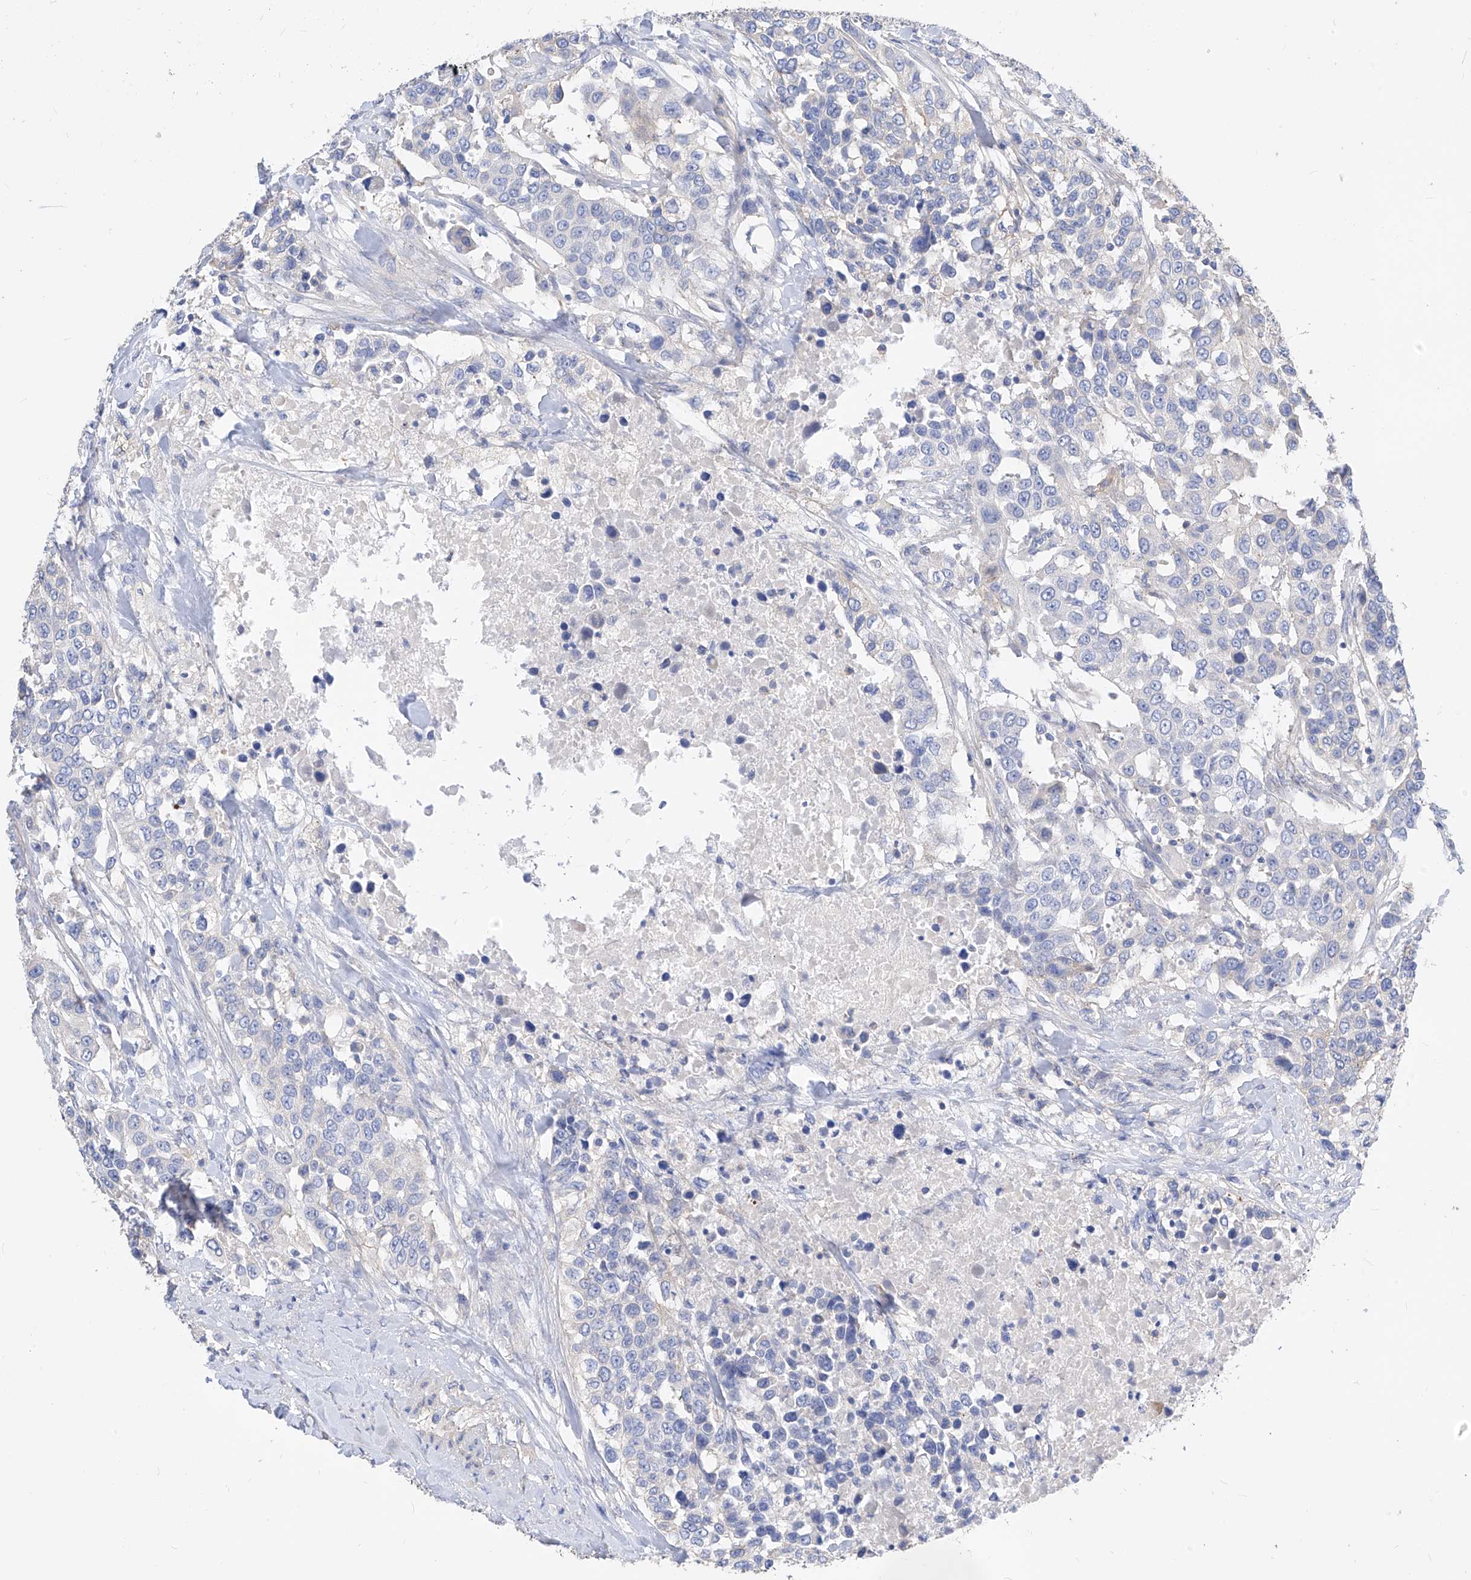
{"staining": {"intensity": "negative", "quantity": "none", "location": "none"}, "tissue": "urothelial cancer", "cell_type": "Tumor cells", "image_type": "cancer", "snomed": [{"axis": "morphology", "description": "Urothelial carcinoma, High grade"}, {"axis": "topography", "description": "Urinary bladder"}], "caption": "There is no significant staining in tumor cells of high-grade urothelial carcinoma.", "gene": "SCGB2A1", "patient": {"sex": "female", "age": 80}}